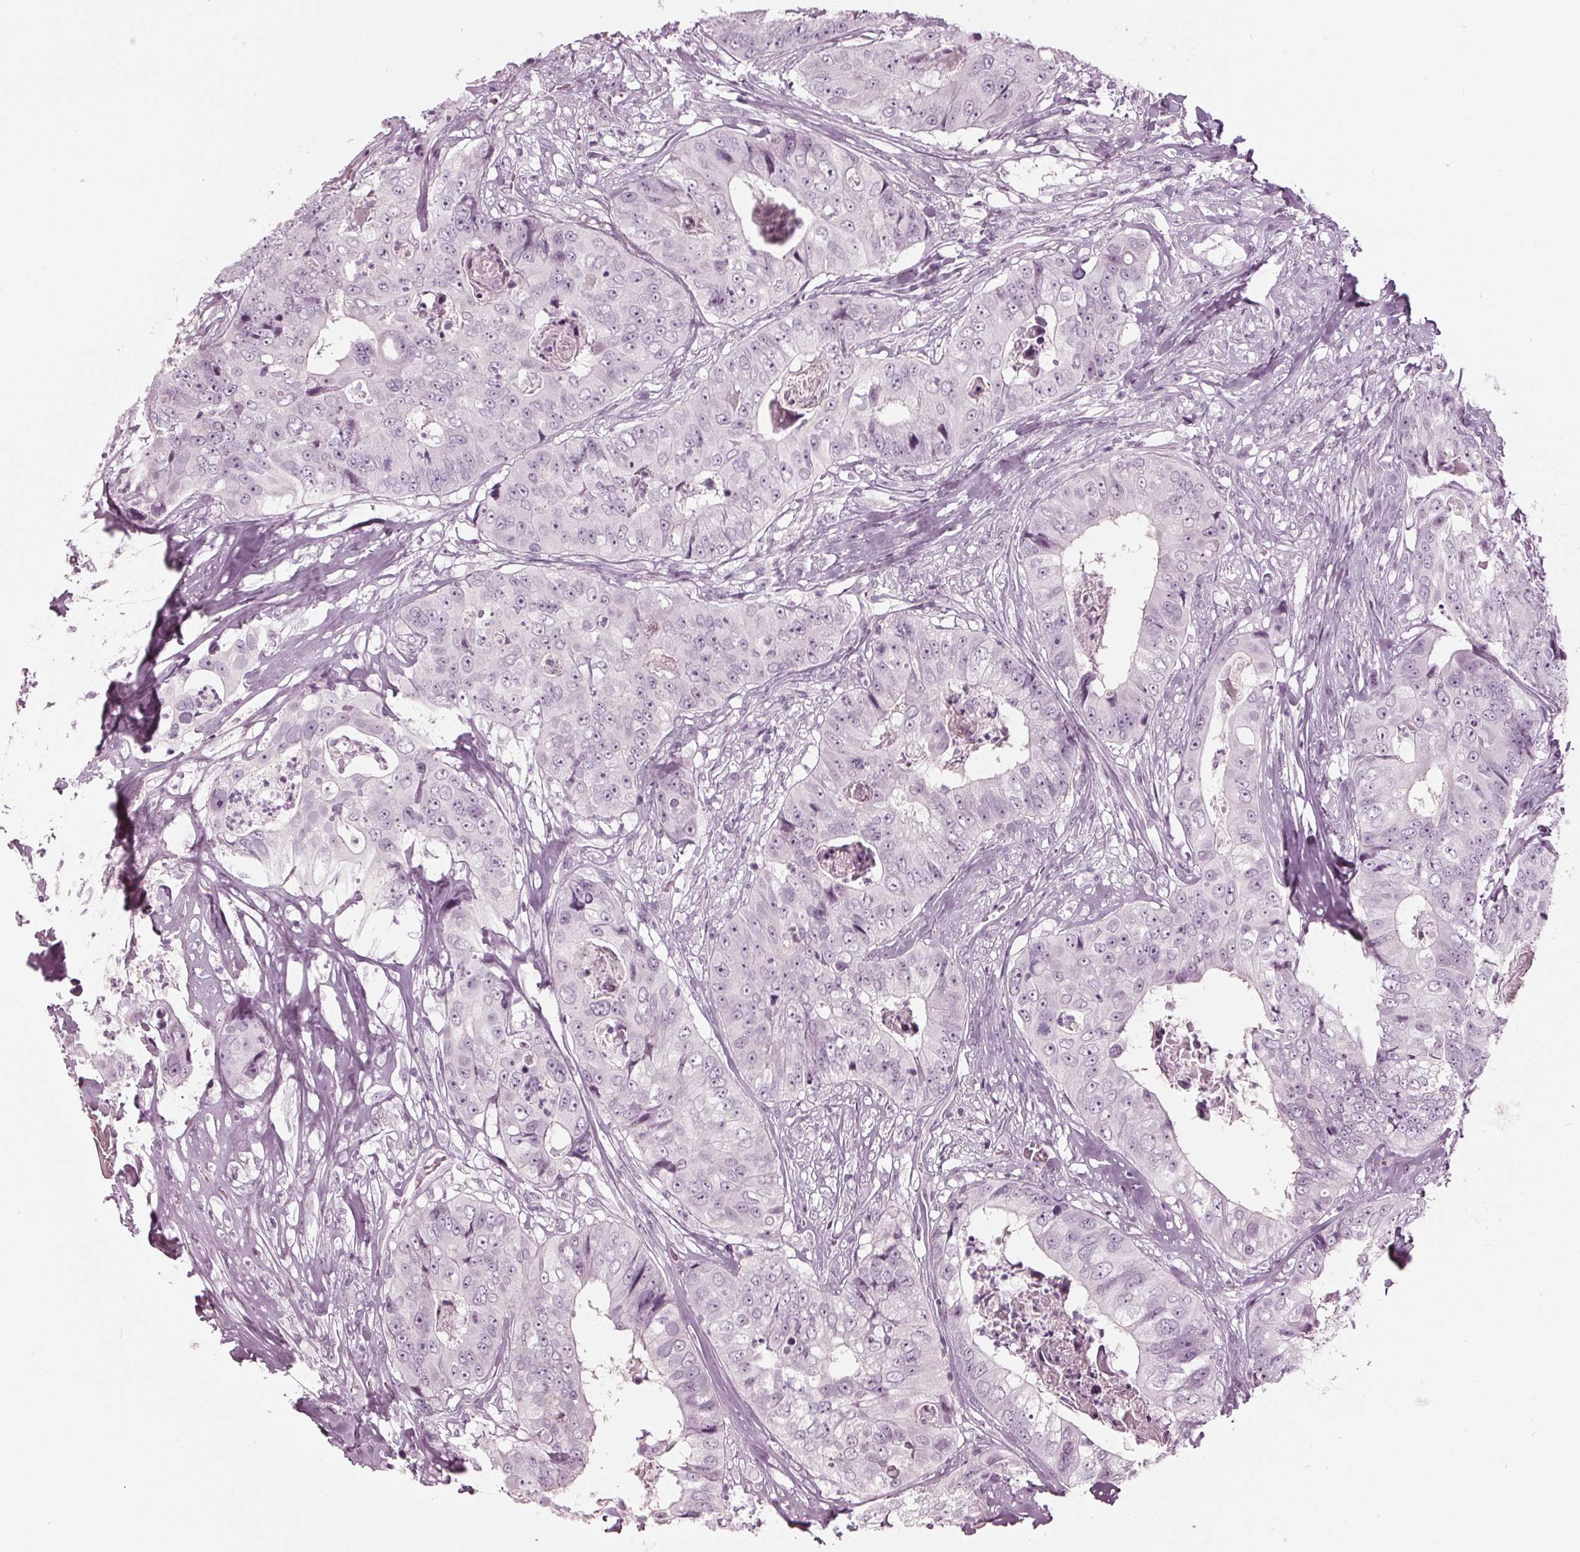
{"staining": {"intensity": "negative", "quantity": "none", "location": "none"}, "tissue": "colorectal cancer", "cell_type": "Tumor cells", "image_type": "cancer", "snomed": [{"axis": "morphology", "description": "Adenocarcinoma, NOS"}, {"axis": "topography", "description": "Rectum"}], "caption": "There is no significant staining in tumor cells of colorectal adenocarcinoma.", "gene": "KRT28", "patient": {"sex": "female", "age": 62}}